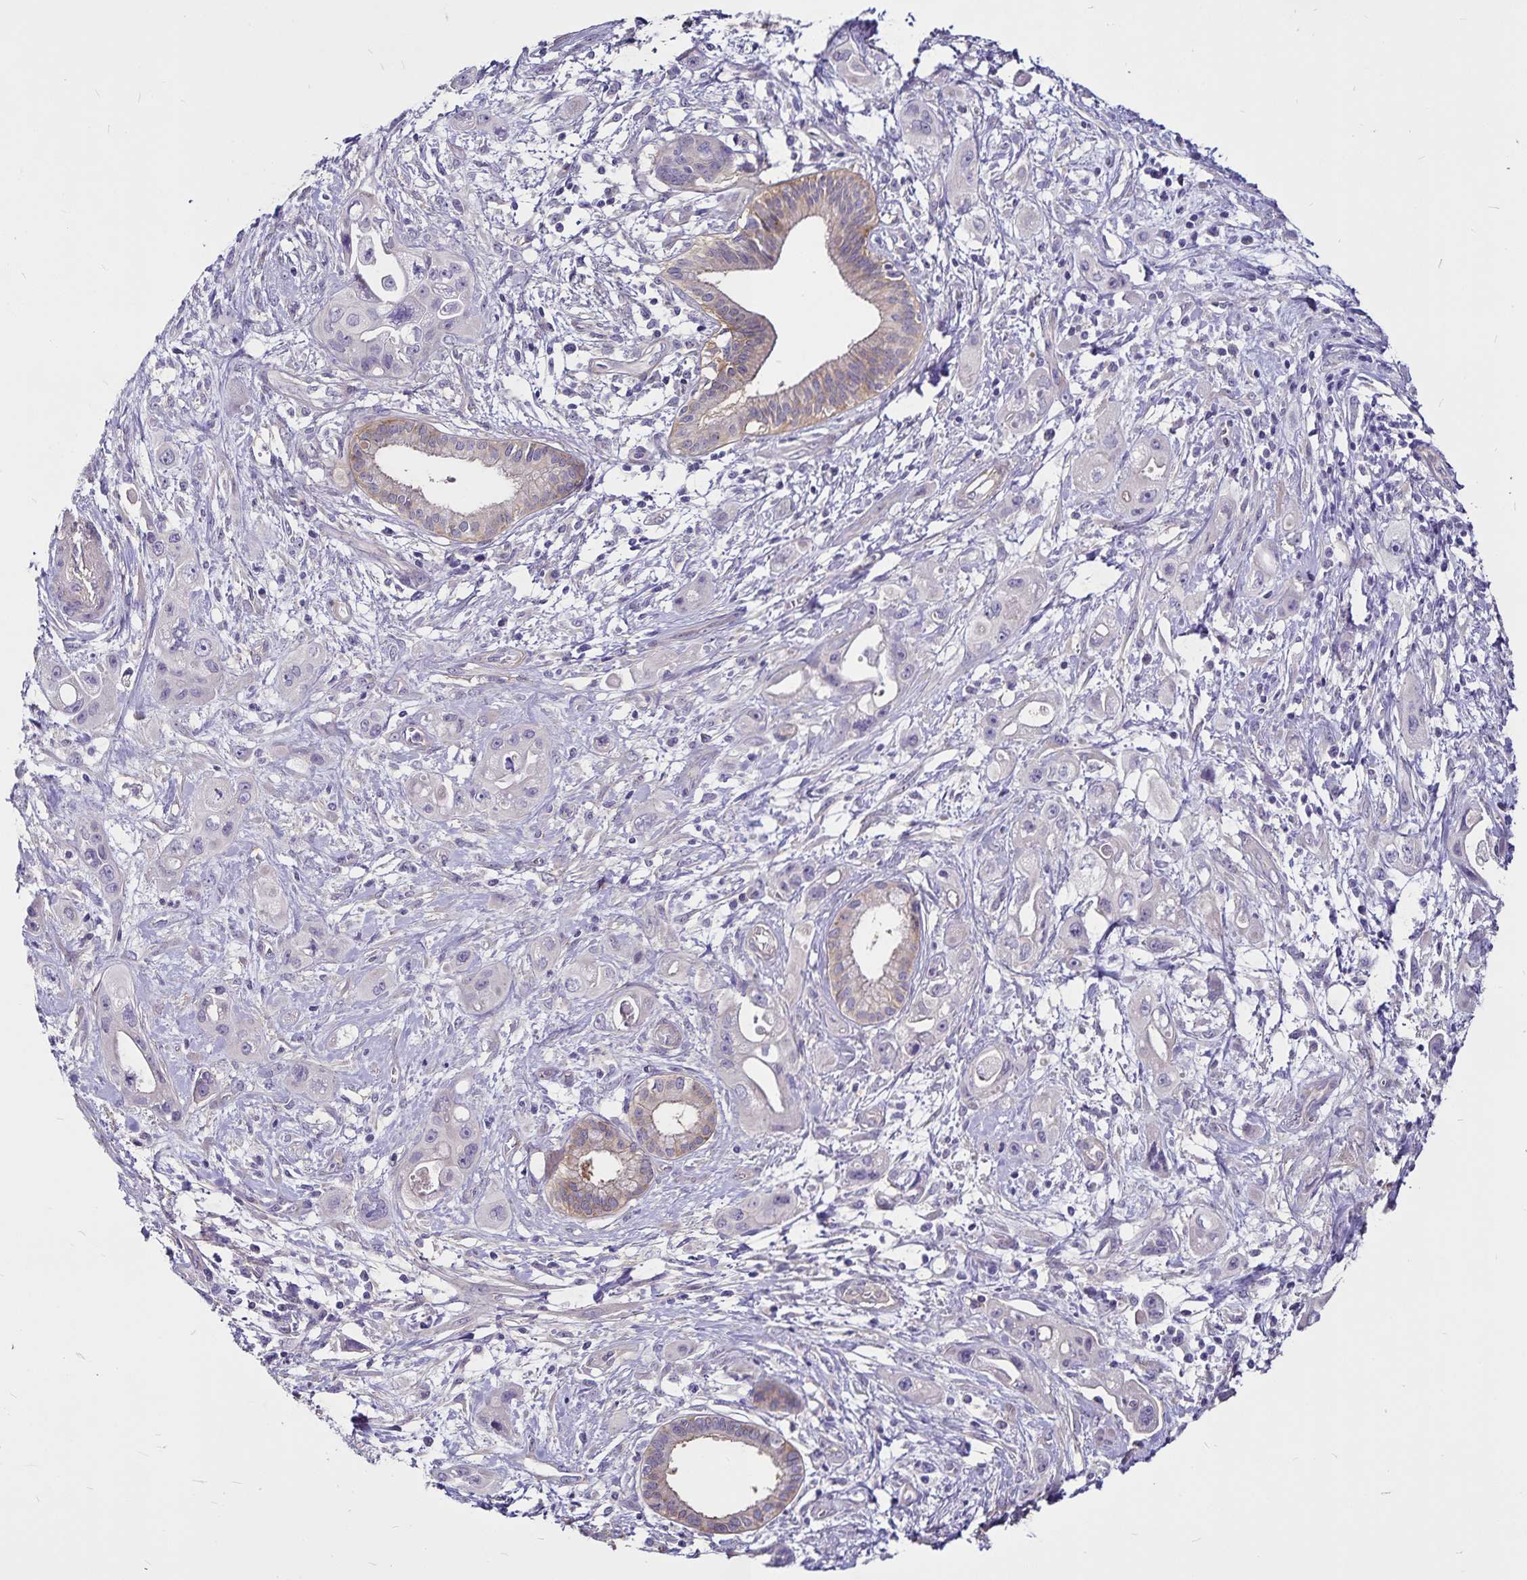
{"staining": {"intensity": "negative", "quantity": "none", "location": "none"}, "tissue": "pancreatic cancer", "cell_type": "Tumor cells", "image_type": "cancer", "snomed": [{"axis": "morphology", "description": "Adenocarcinoma, NOS"}, {"axis": "topography", "description": "Pancreas"}], "caption": "Tumor cells show no significant protein expression in pancreatic adenocarcinoma.", "gene": "GNG12", "patient": {"sex": "female", "age": 66}}